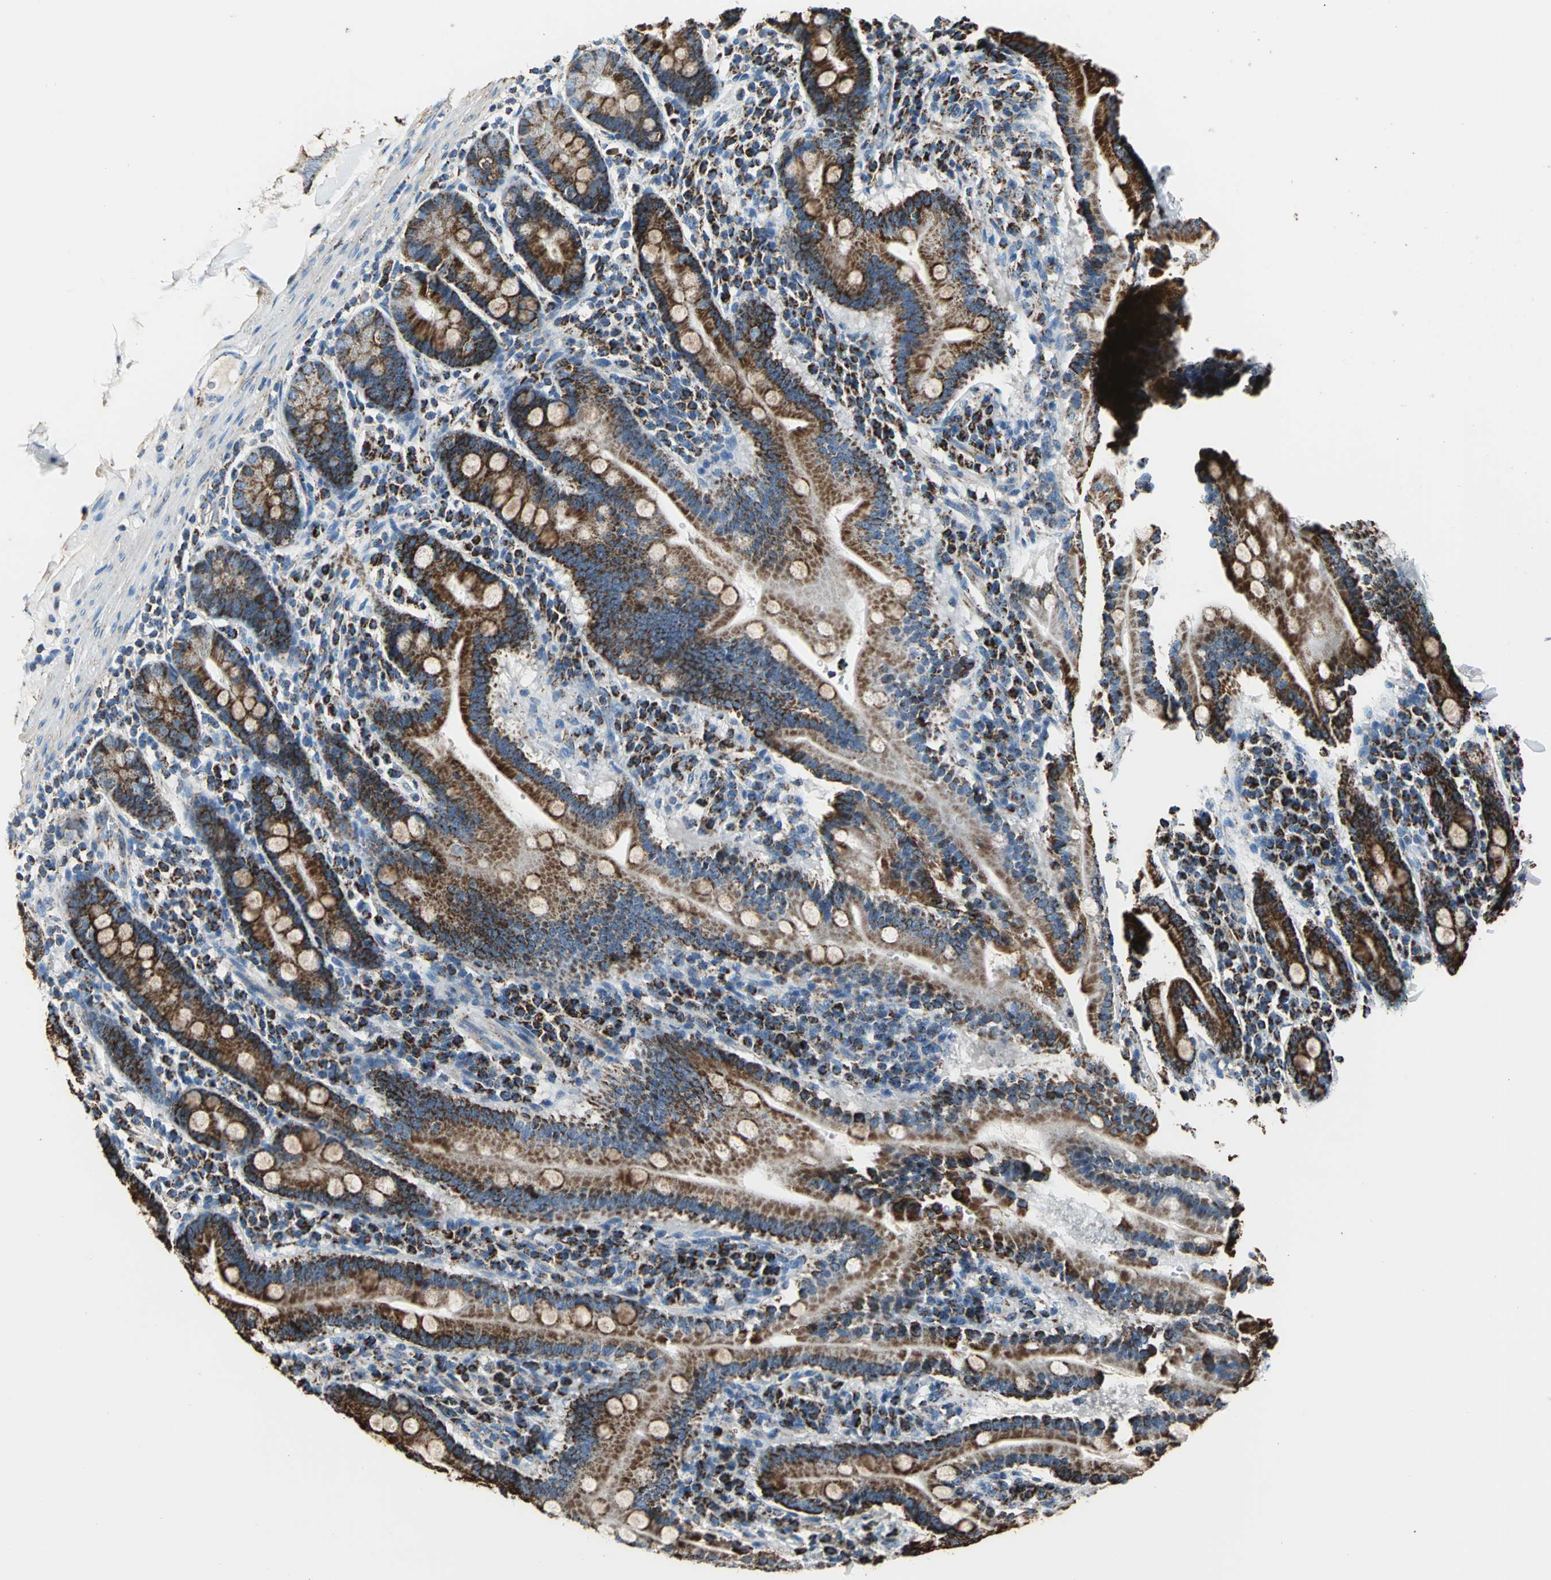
{"staining": {"intensity": "strong", "quantity": ">75%", "location": "cytoplasmic/membranous"}, "tissue": "duodenum", "cell_type": "Glandular cells", "image_type": "normal", "snomed": [{"axis": "morphology", "description": "Normal tissue, NOS"}, {"axis": "topography", "description": "Duodenum"}], "caption": "Protein expression by IHC shows strong cytoplasmic/membranous expression in approximately >75% of glandular cells in normal duodenum. (Brightfield microscopy of DAB IHC at high magnification).", "gene": "ECH1", "patient": {"sex": "male", "age": 50}}